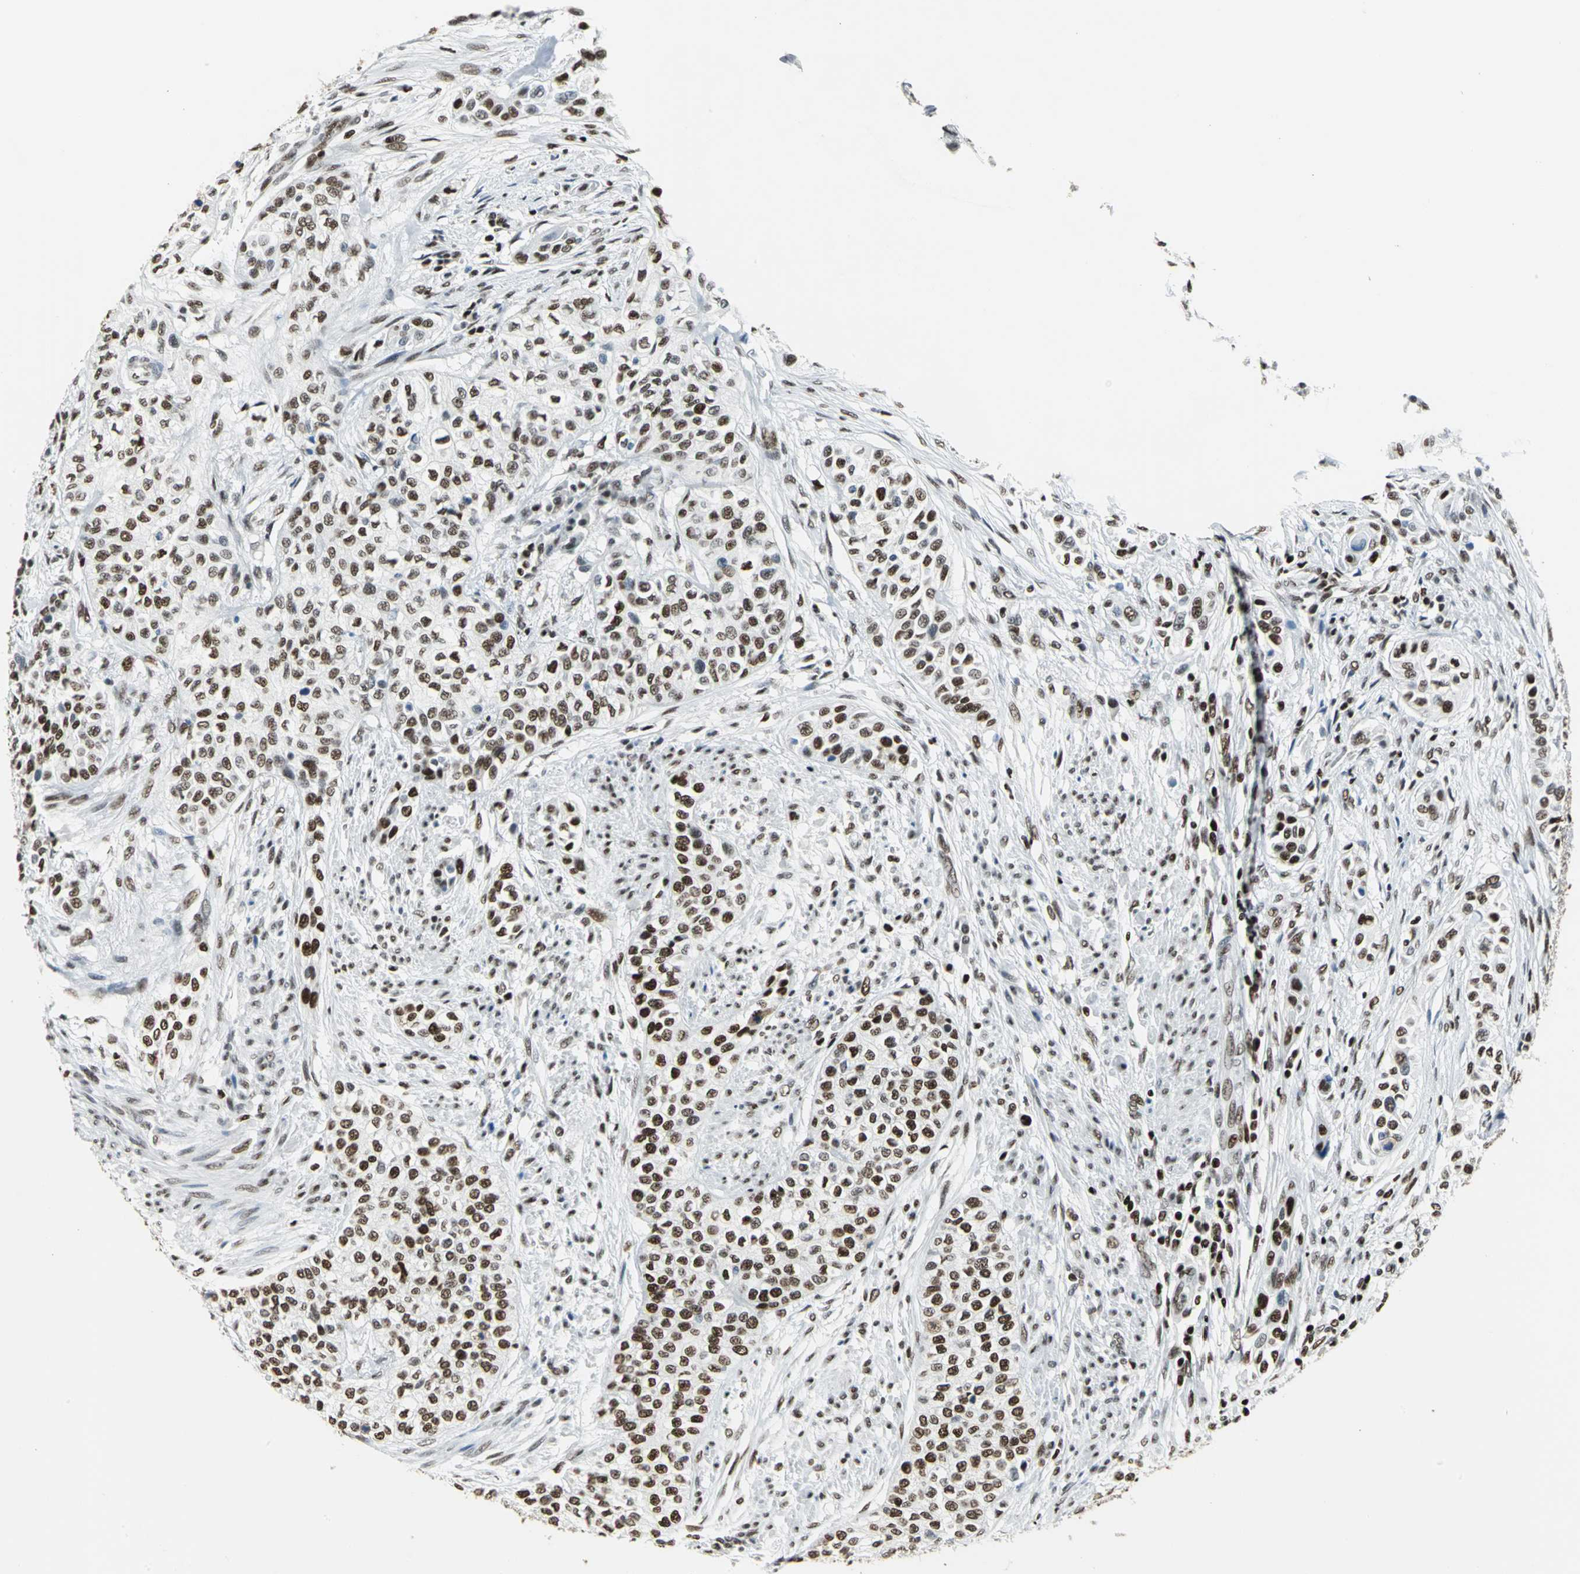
{"staining": {"intensity": "strong", "quantity": ">75%", "location": "nuclear"}, "tissue": "urothelial cancer", "cell_type": "Tumor cells", "image_type": "cancer", "snomed": [{"axis": "morphology", "description": "Urothelial carcinoma, High grade"}, {"axis": "topography", "description": "Urinary bladder"}], "caption": "The immunohistochemical stain highlights strong nuclear staining in tumor cells of urothelial carcinoma (high-grade) tissue.", "gene": "HNRNPD", "patient": {"sex": "male", "age": 74}}